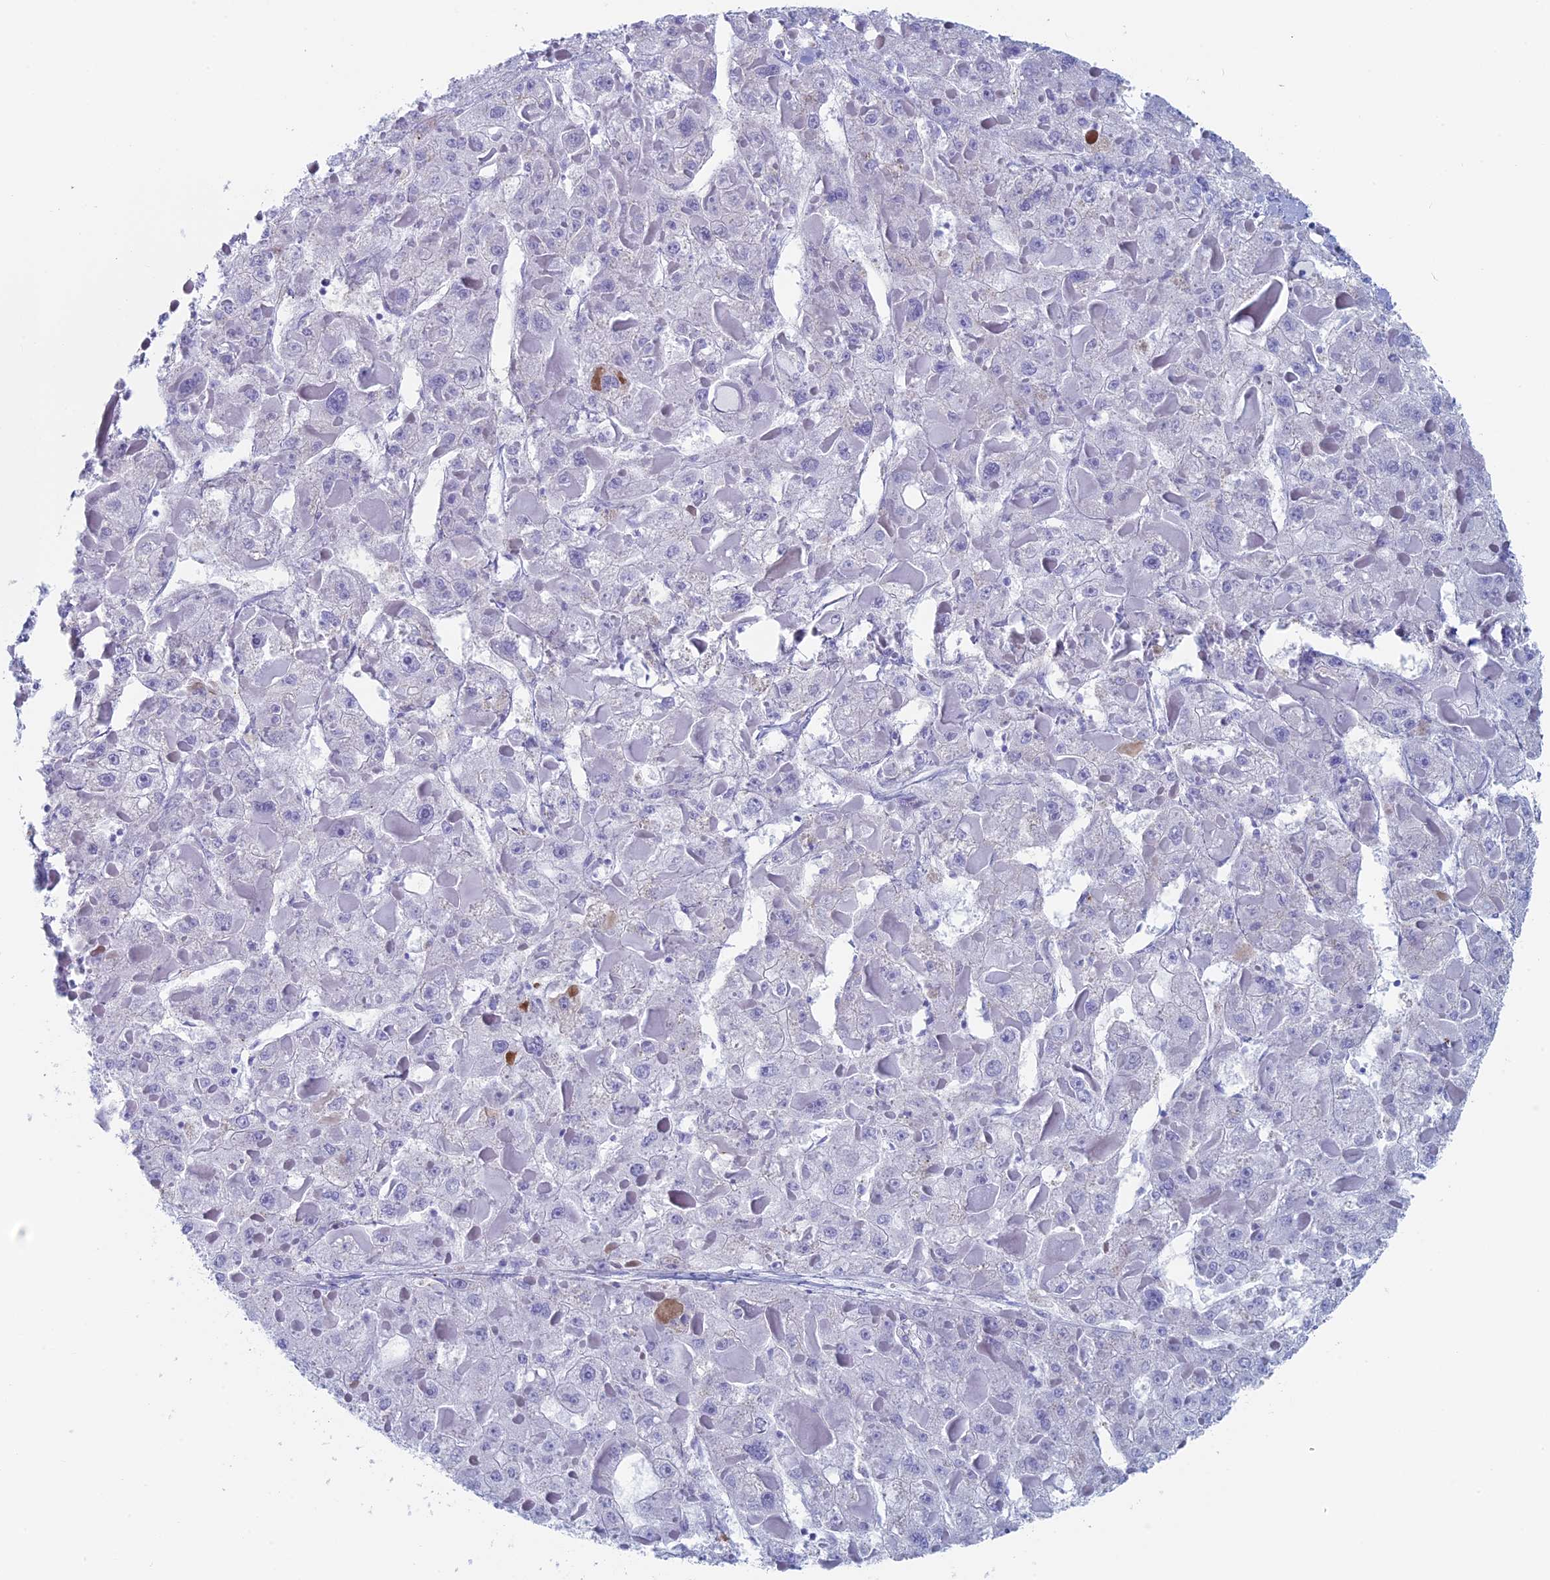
{"staining": {"intensity": "negative", "quantity": "none", "location": "none"}, "tissue": "liver cancer", "cell_type": "Tumor cells", "image_type": "cancer", "snomed": [{"axis": "morphology", "description": "Carcinoma, Hepatocellular, NOS"}, {"axis": "topography", "description": "Liver"}], "caption": "High power microscopy micrograph of an immunohistochemistry histopathology image of liver cancer, revealing no significant expression in tumor cells.", "gene": "MAGEB6", "patient": {"sex": "female", "age": 73}}